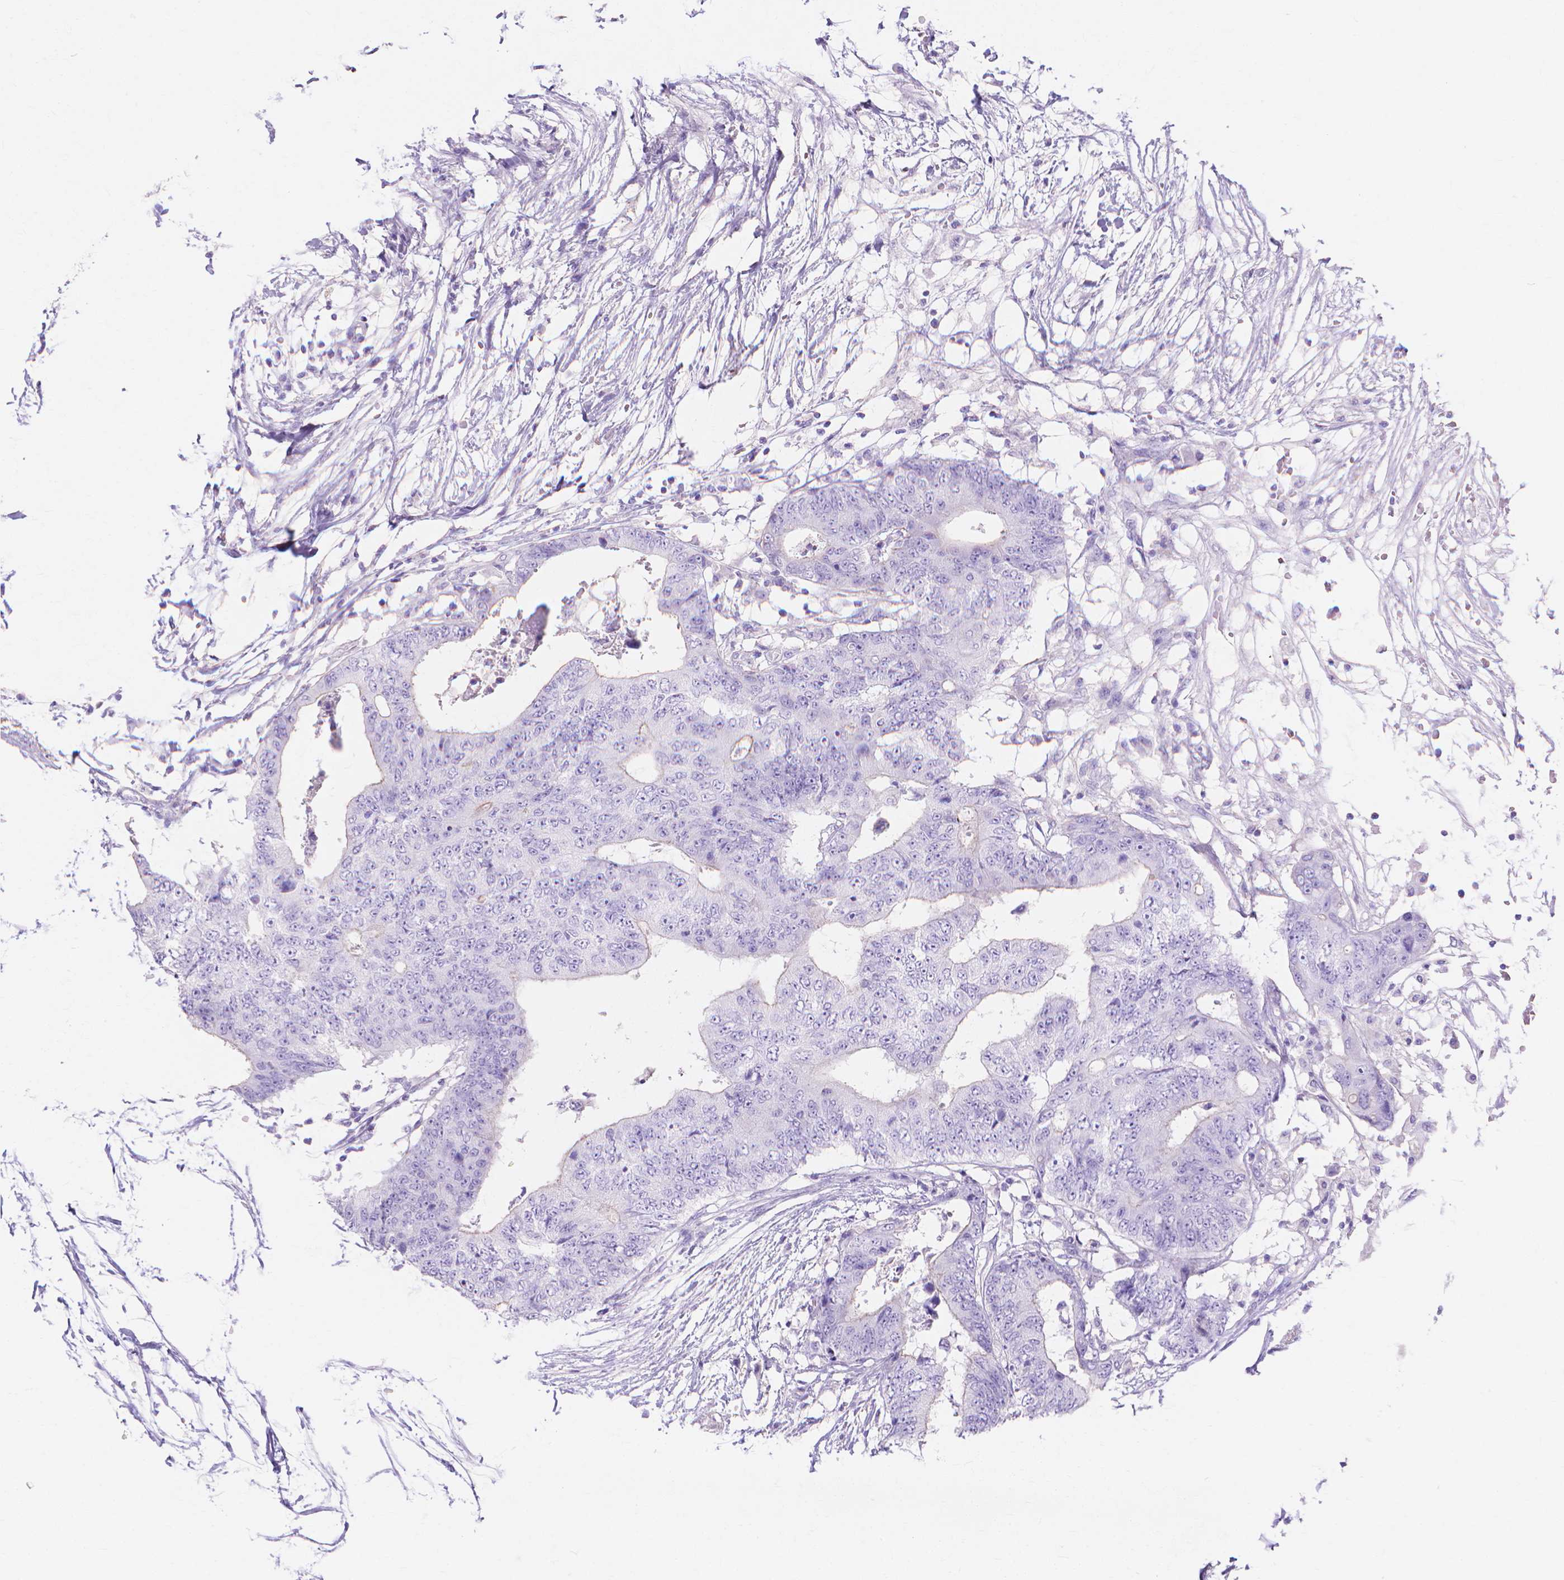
{"staining": {"intensity": "negative", "quantity": "none", "location": "none"}, "tissue": "colorectal cancer", "cell_type": "Tumor cells", "image_type": "cancer", "snomed": [{"axis": "morphology", "description": "Adenocarcinoma, NOS"}, {"axis": "topography", "description": "Colon"}], "caption": "Tumor cells are negative for brown protein staining in colorectal adenocarcinoma.", "gene": "MBLAC1", "patient": {"sex": "female", "age": 48}}